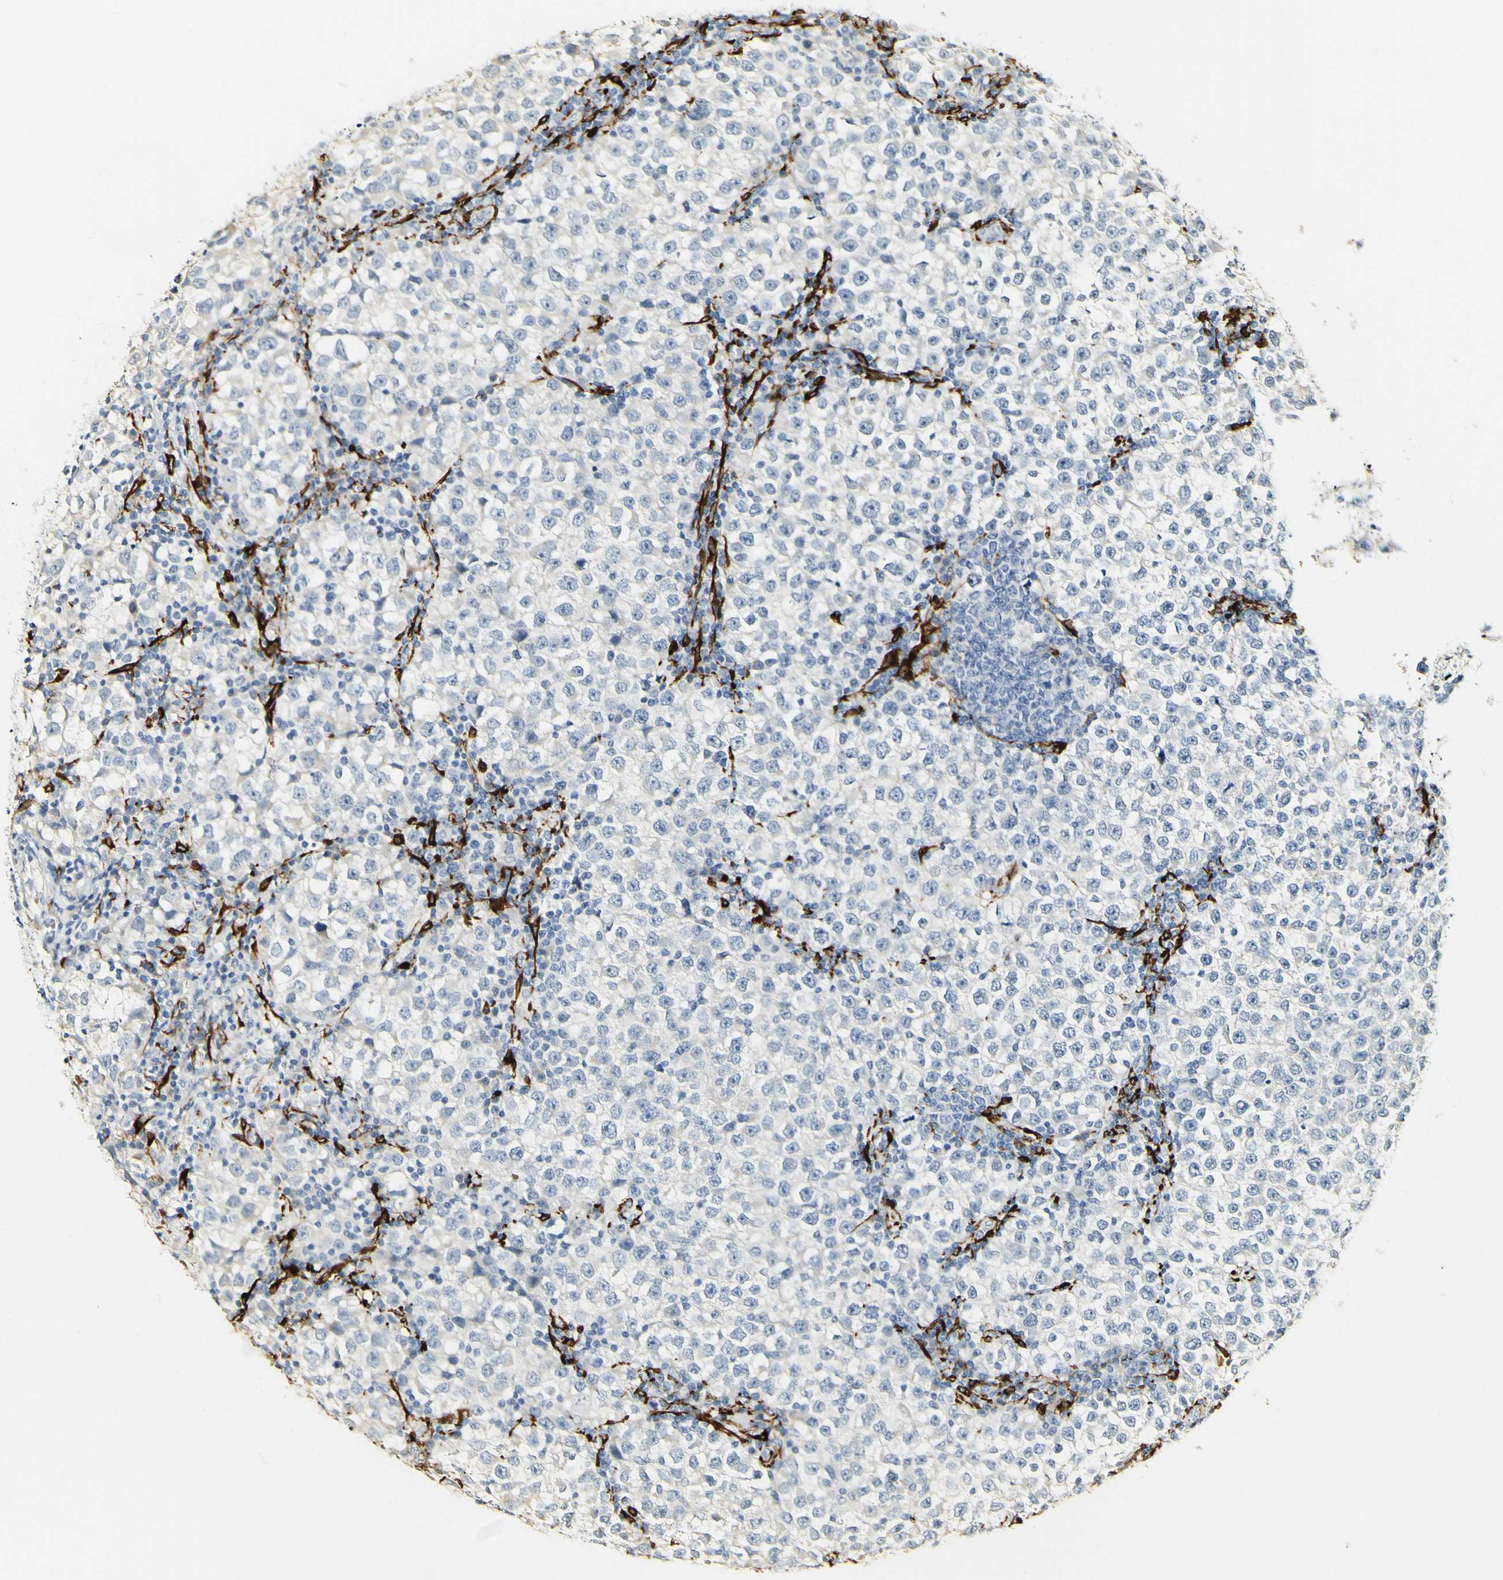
{"staining": {"intensity": "negative", "quantity": "none", "location": "none"}, "tissue": "testis cancer", "cell_type": "Tumor cells", "image_type": "cancer", "snomed": [{"axis": "morphology", "description": "Seminoma, NOS"}, {"axis": "topography", "description": "Testis"}], "caption": "An IHC micrograph of testis seminoma is shown. There is no staining in tumor cells of testis seminoma.", "gene": "FMO3", "patient": {"sex": "male", "age": 65}}